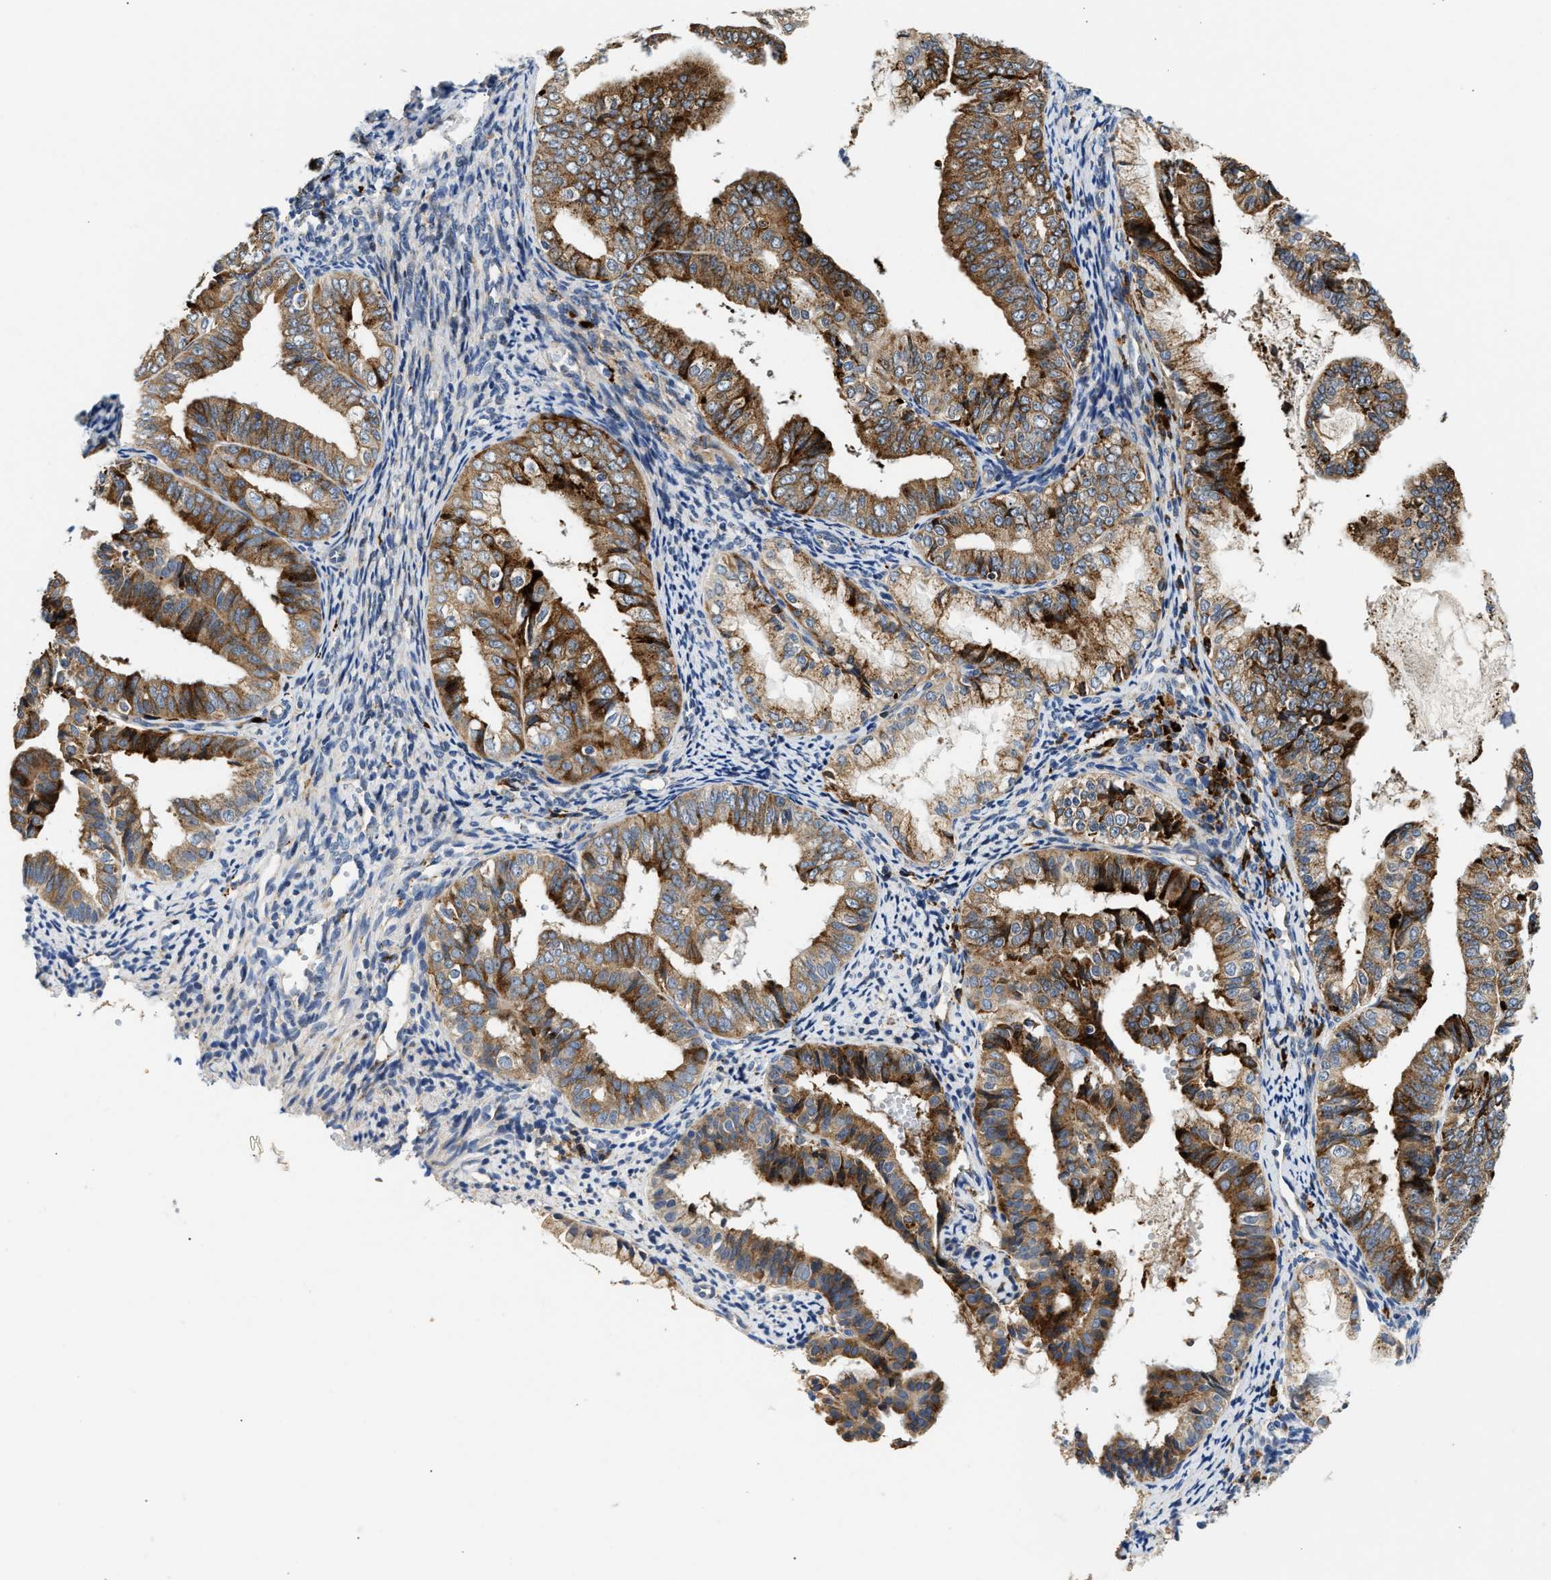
{"staining": {"intensity": "strong", "quantity": ">75%", "location": "cytoplasmic/membranous"}, "tissue": "endometrial cancer", "cell_type": "Tumor cells", "image_type": "cancer", "snomed": [{"axis": "morphology", "description": "Adenocarcinoma, NOS"}, {"axis": "topography", "description": "Endometrium"}], "caption": "Endometrial adenocarcinoma stained with DAB (3,3'-diaminobenzidine) immunohistochemistry (IHC) reveals high levels of strong cytoplasmic/membranous expression in about >75% of tumor cells. (brown staining indicates protein expression, while blue staining denotes nuclei).", "gene": "AMZ1", "patient": {"sex": "female", "age": 63}}